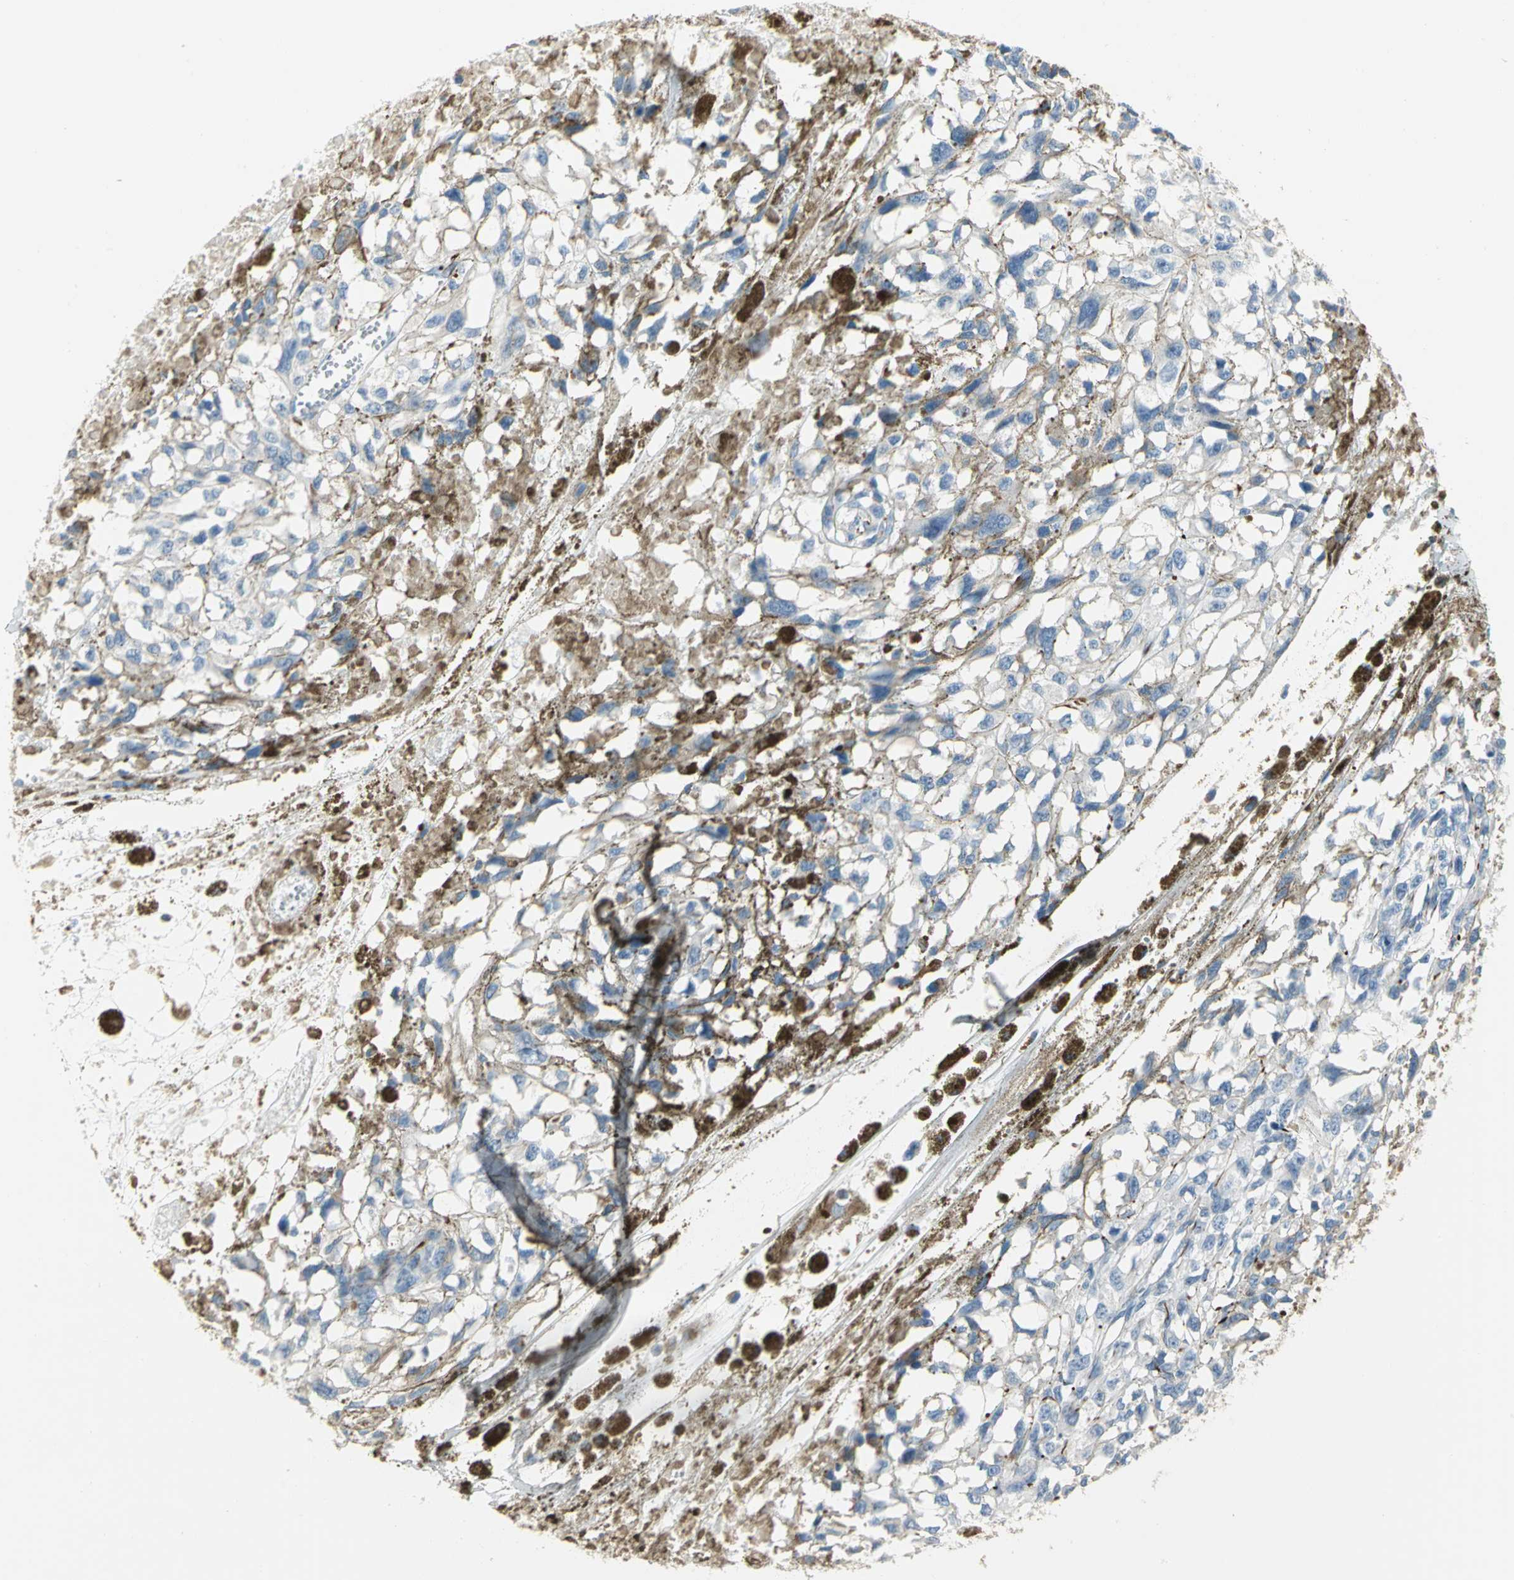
{"staining": {"intensity": "moderate", "quantity": "<25%", "location": "cytoplasmic/membranous"}, "tissue": "melanoma", "cell_type": "Tumor cells", "image_type": "cancer", "snomed": [{"axis": "morphology", "description": "Malignant melanoma, Metastatic site"}, {"axis": "topography", "description": "Lymph node"}], "caption": "Melanoma stained with a brown dye displays moderate cytoplasmic/membranous positive staining in about <25% of tumor cells.", "gene": "ALOX15", "patient": {"sex": "male", "age": 59}}